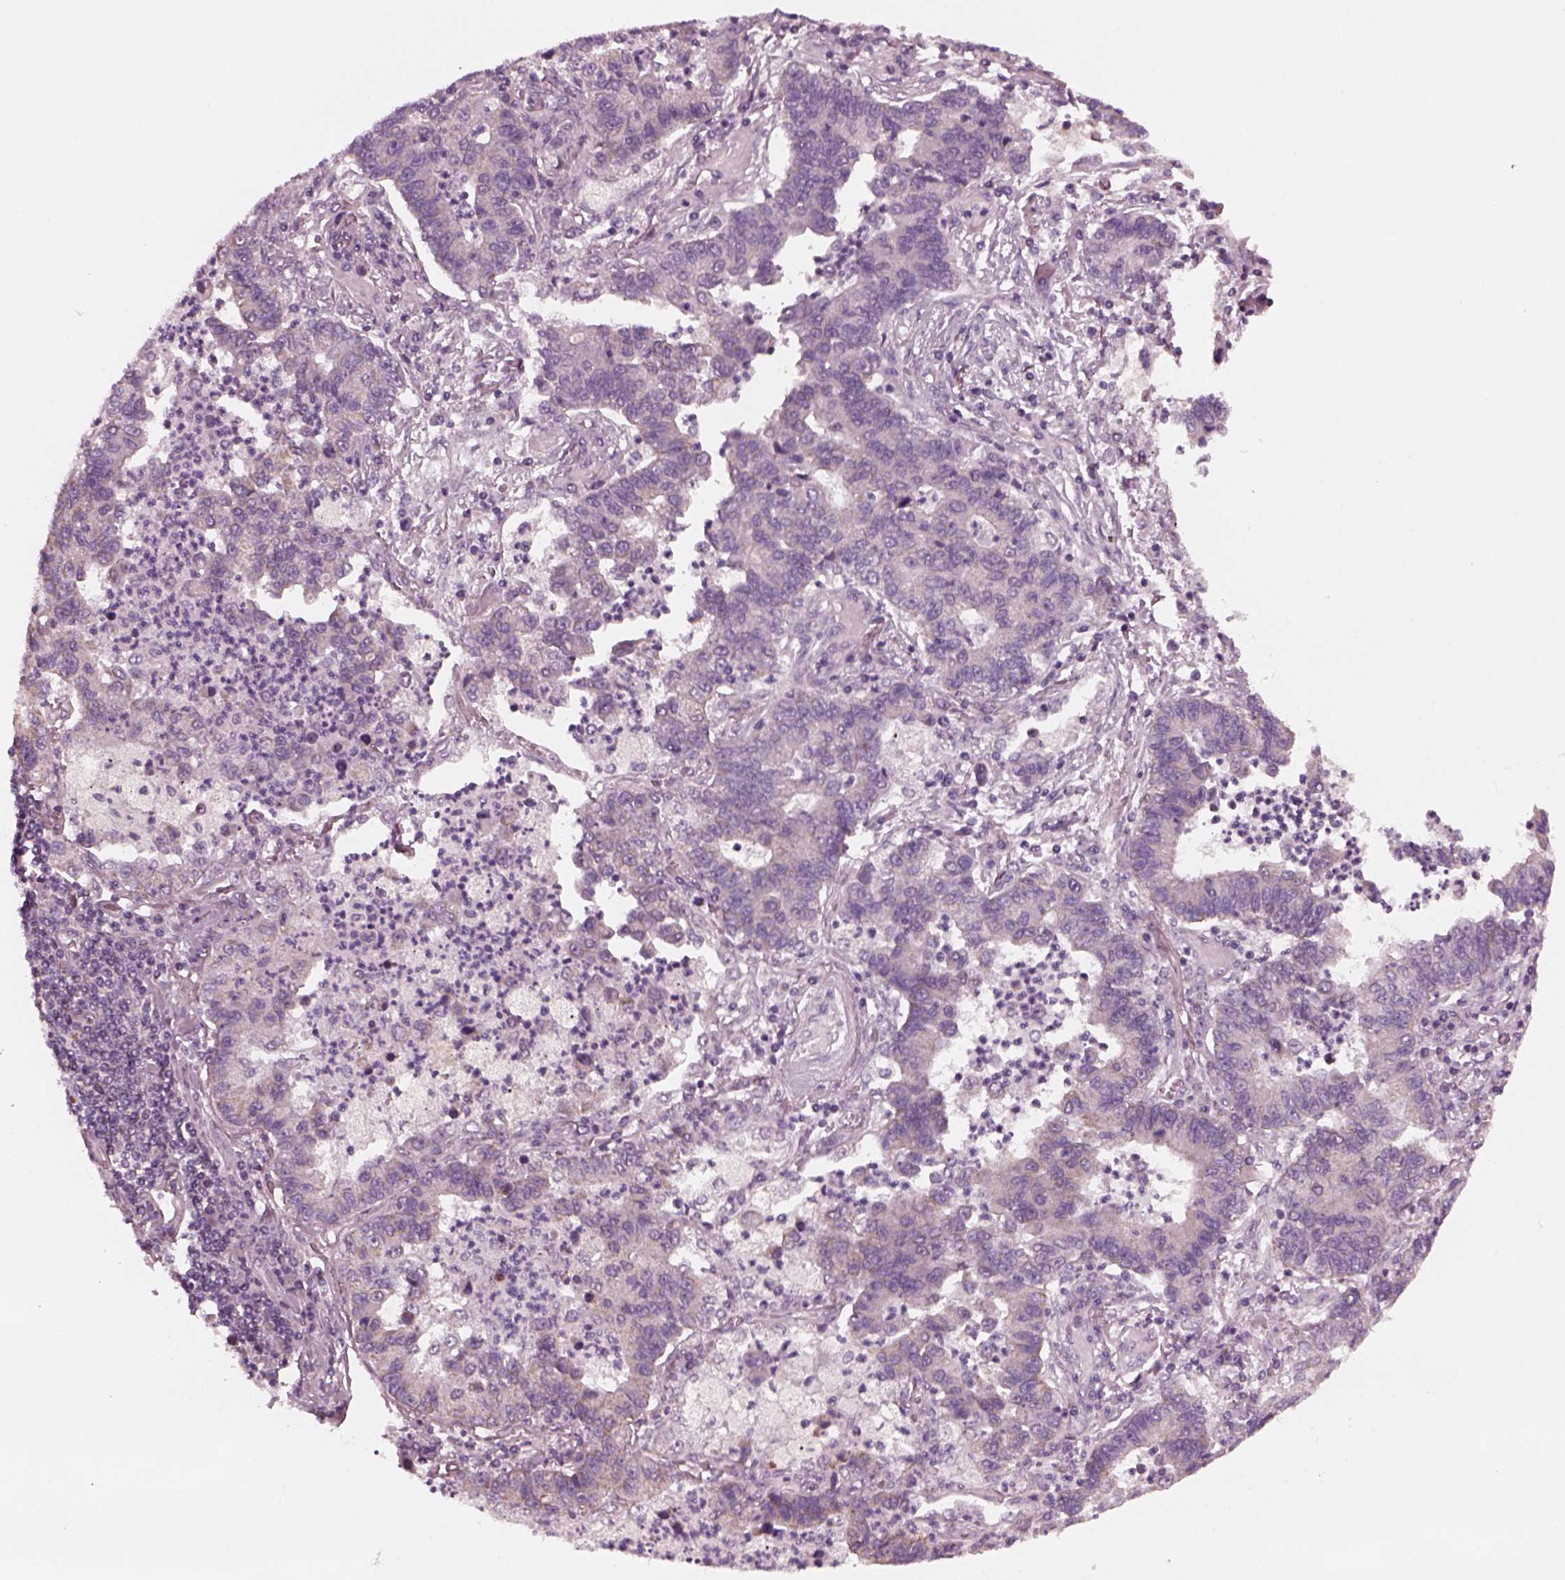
{"staining": {"intensity": "weak", "quantity": "<25%", "location": "cytoplasmic/membranous"}, "tissue": "lung cancer", "cell_type": "Tumor cells", "image_type": "cancer", "snomed": [{"axis": "morphology", "description": "Adenocarcinoma, NOS"}, {"axis": "topography", "description": "Lung"}], "caption": "The immunohistochemistry photomicrograph has no significant expression in tumor cells of lung cancer tissue.", "gene": "CELSR3", "patient": {"sex": "female", "age": 57}}